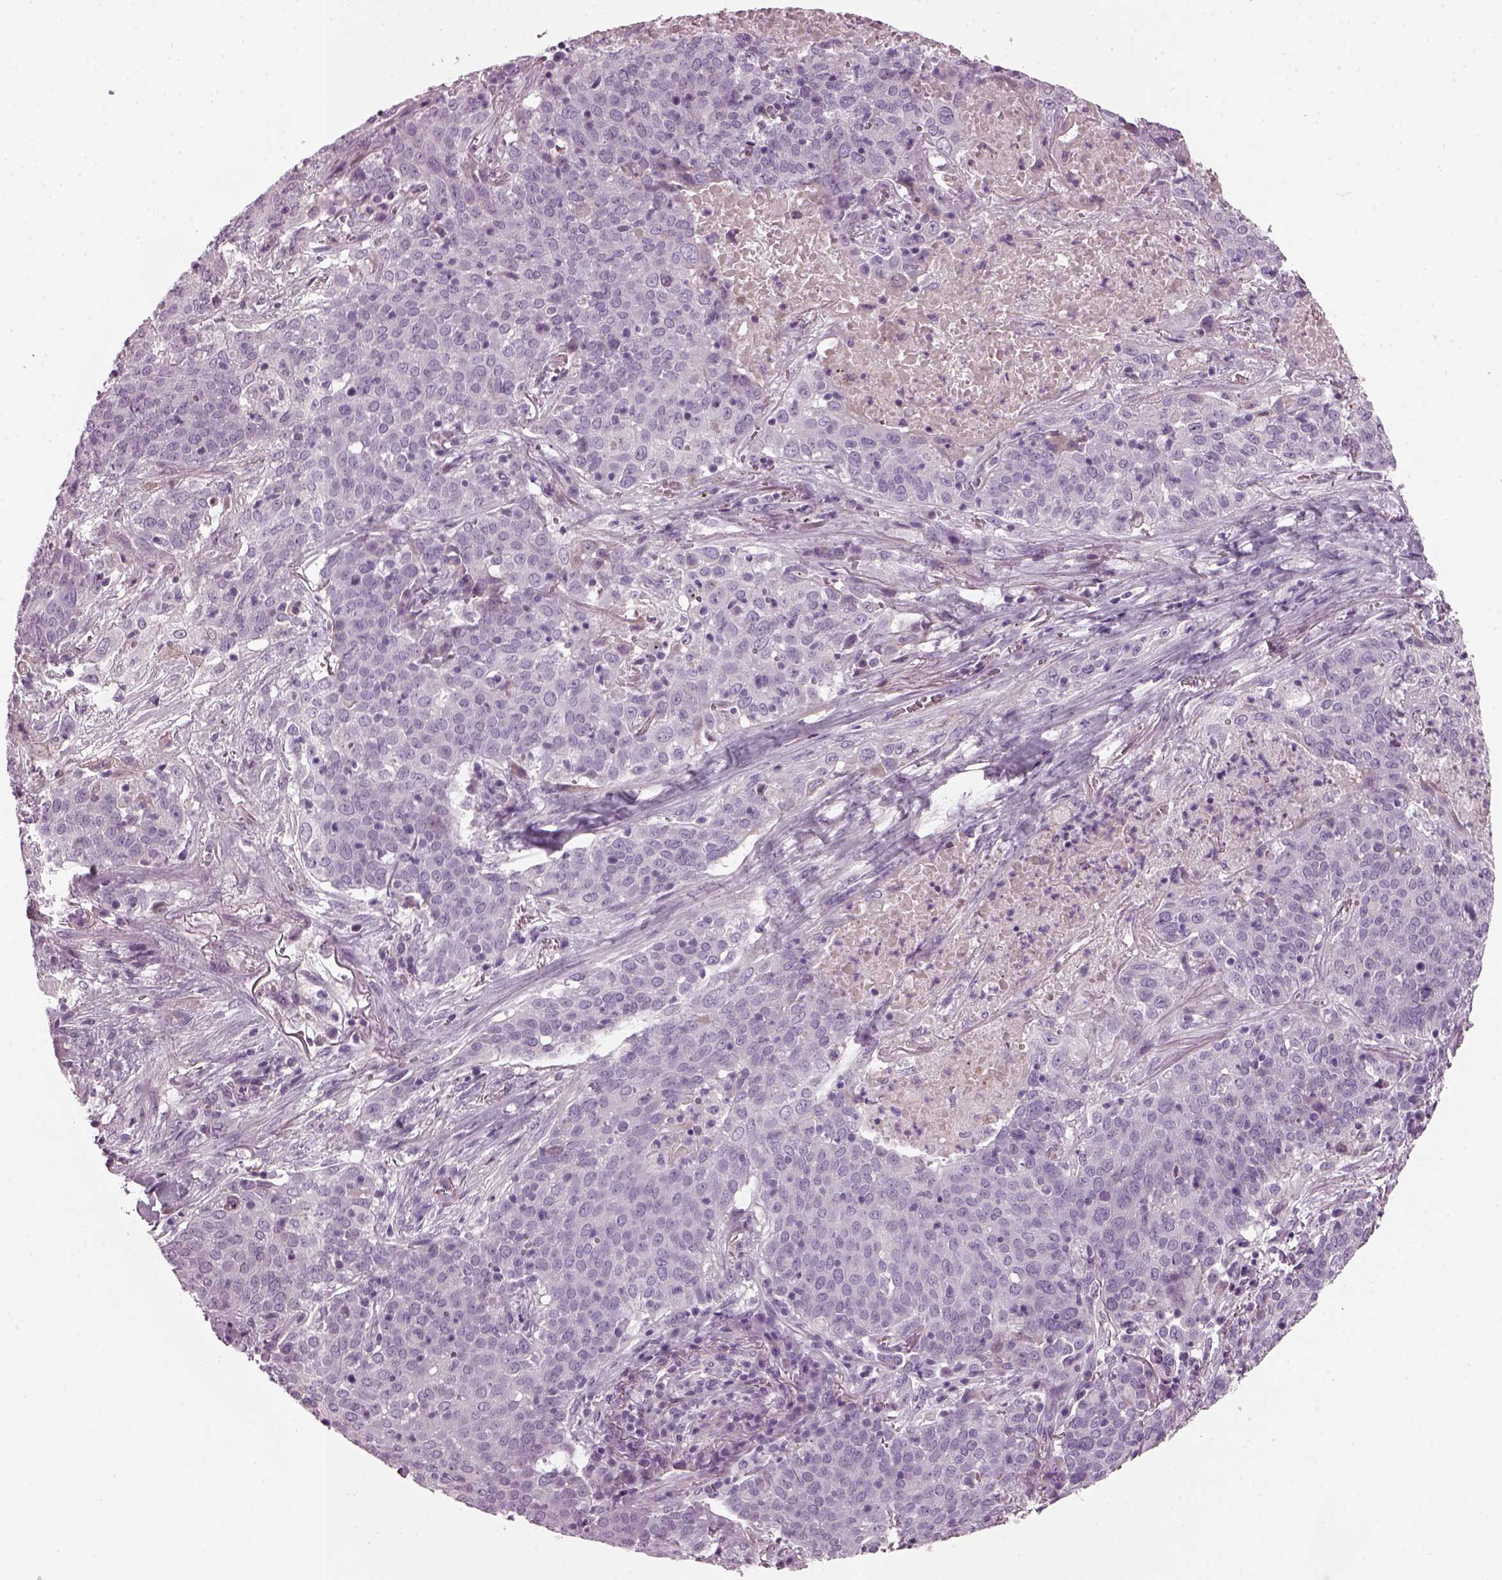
{"staining": {"intensity": "negative", "quantity": "none", "location": "none"}, "tissue": "lung cancer", "cell_type": "Tumor cells", "image_type": "cancer", "snomed": [{"axis": "morphology", "description": "Squamous cell carcinoma, NOS"}, {"axis": "topography", "description": "Lung"}], "caption": "Lung squamous cell carcinoma stained for a protein using IHC exhibits no positivity tumor cells.", "gene": "DPYSL5", "patient": {"sex": "male", "age": 82}}